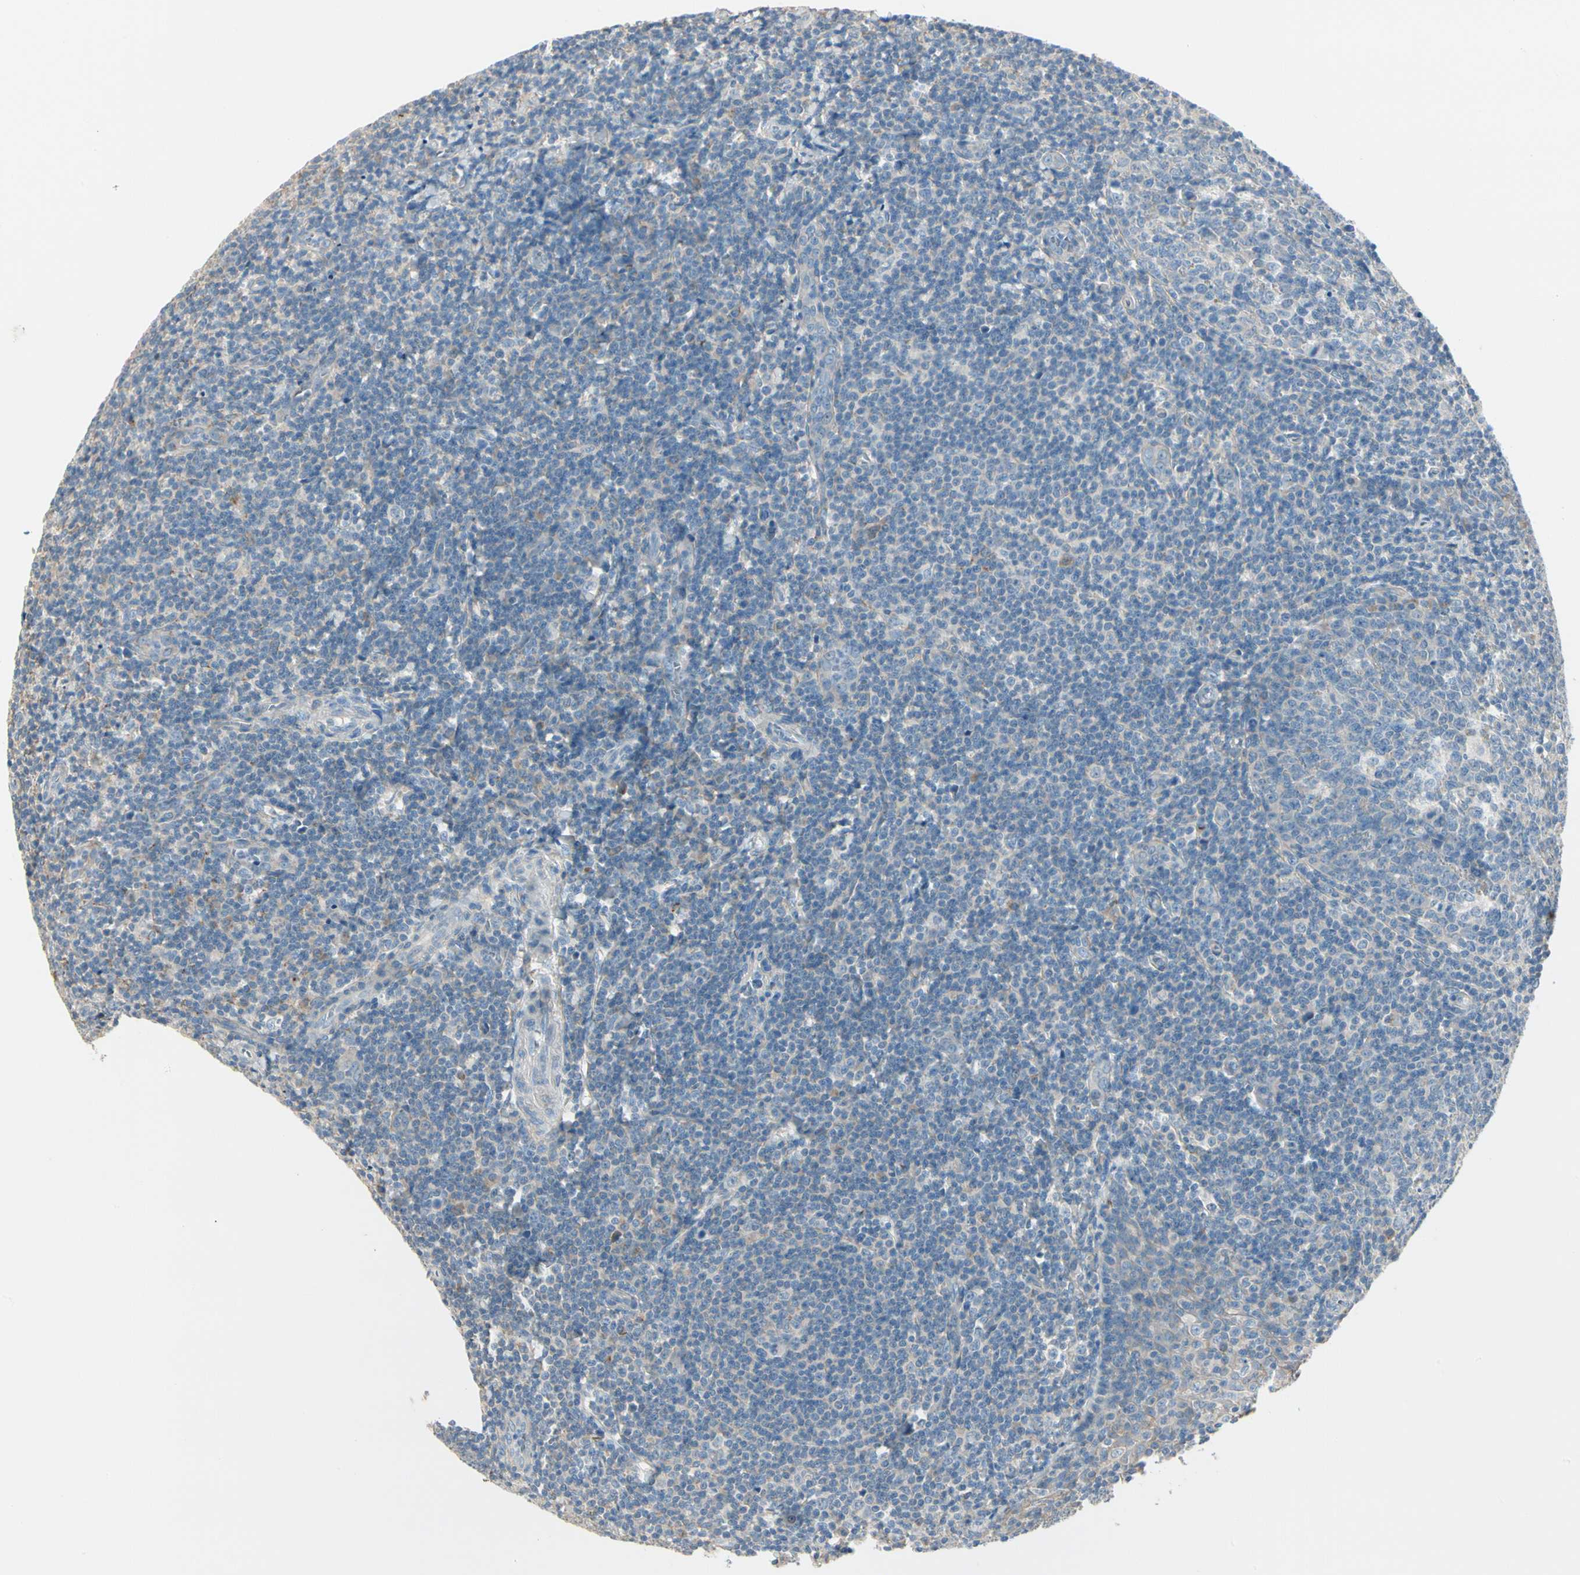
{"staining": {"intensity": "negative", "quantity": "none", "location": "none"}, "tissue": "tonsil", "cell_type": "Germinal center cells", "image_type": "normal", "snomed": [{"axis": "morphology", "description": "Normal tissue, NOS"}, {"axis": "topography", "description": "Tonsil"}], "caption": "Histopathology image shows no protein positivity in germinal center cells of benign tonsil.", "gene": "DUSP12", "patient": {"sex": "male", "age": 31}}